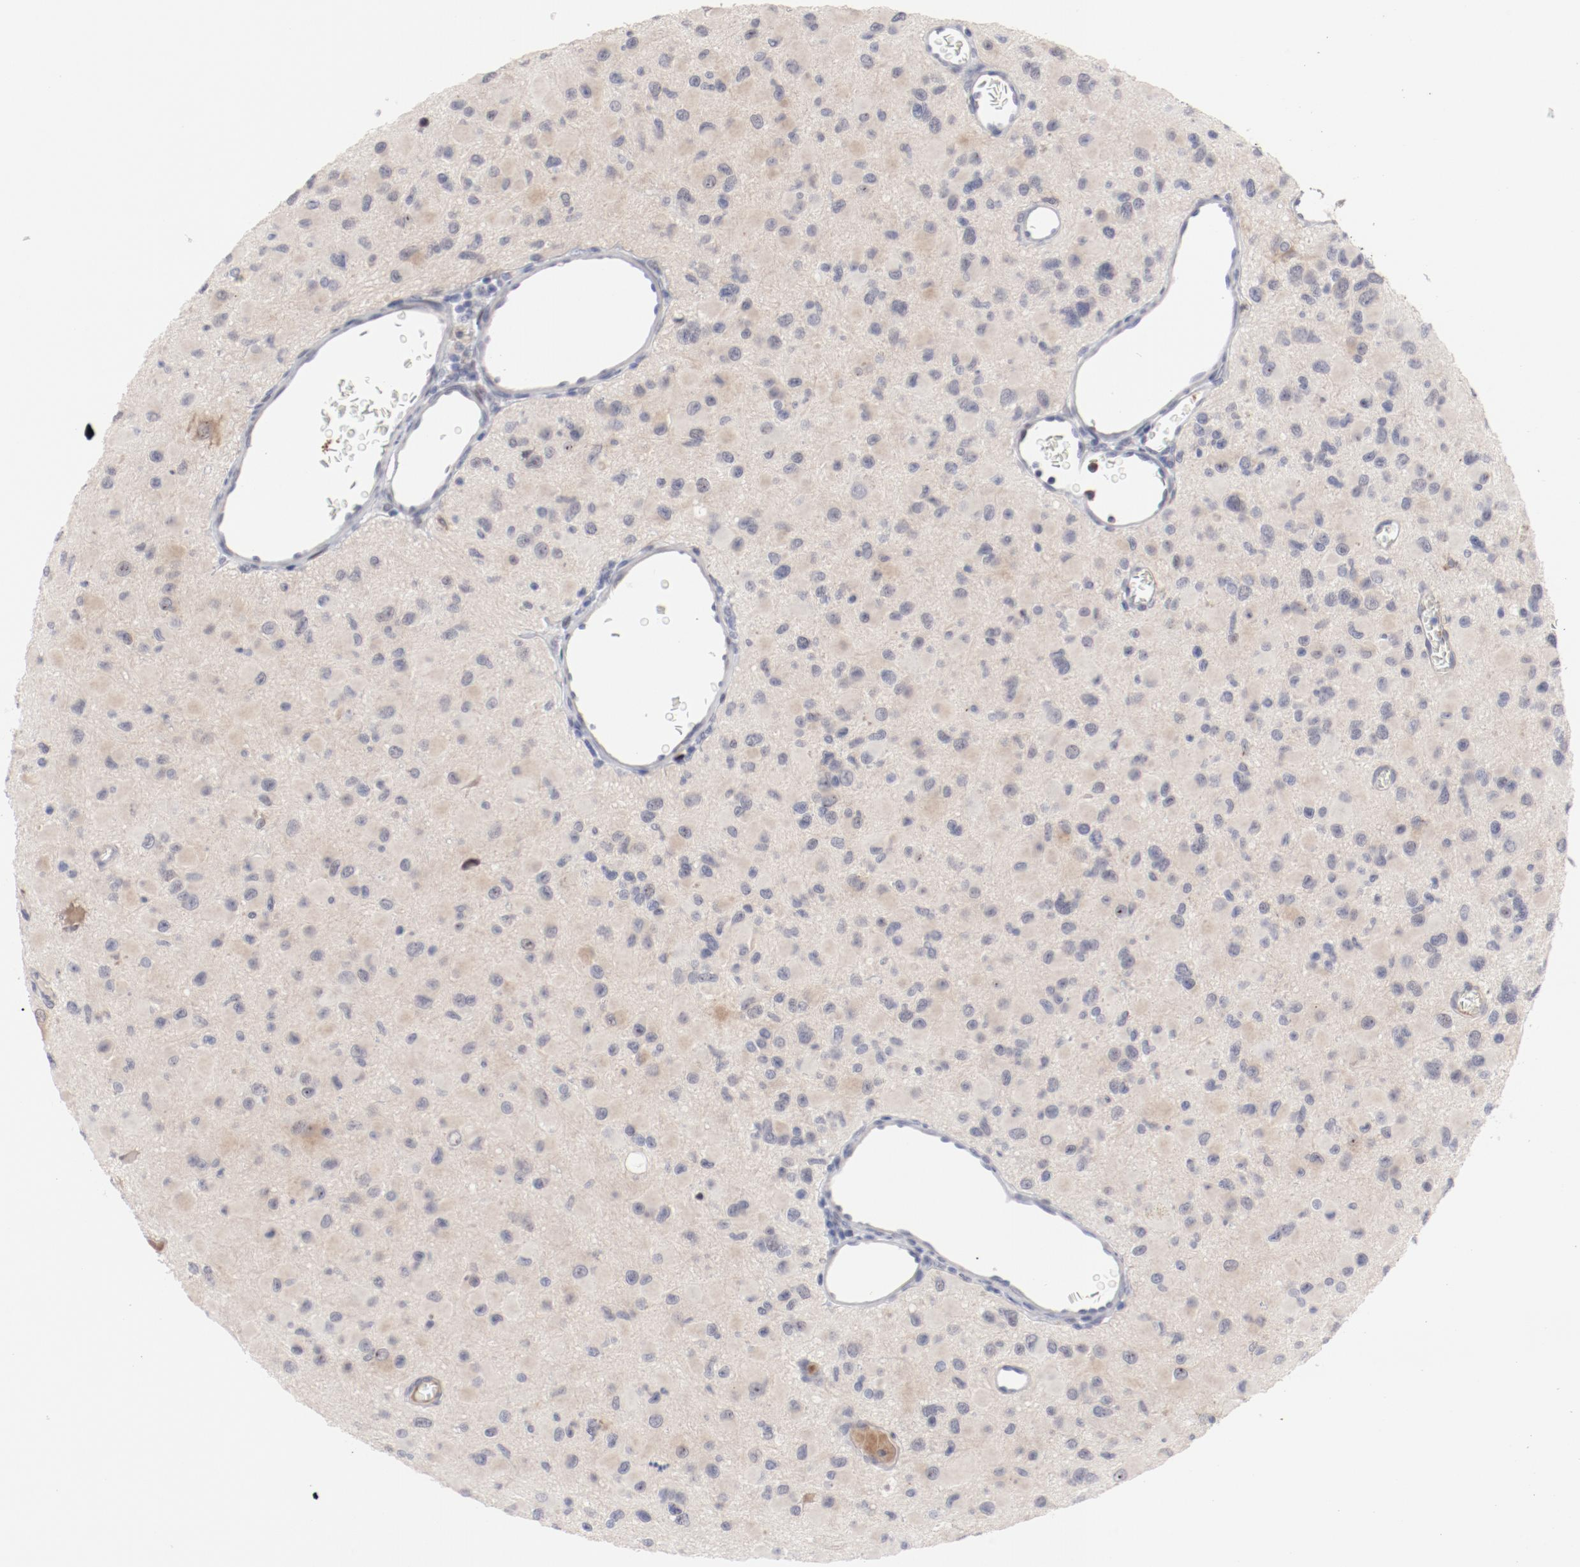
{"staining": {"intensity": "negative", "quantity": "none", "location": "none"}, "tissue": "glioma", "cell_type": "Tumor cells", "image_type": "cancer", "snomed": [{"axis": "morphology", "description": "Glioma, malignant, Low grade"}, {"axis": "topography", "description": "Brain"}], "caption": "This histopathology image is of malignant glioma (low-grade) stained with IHC to label a protein in brown with the nuclei are counter-stained blue. There is no expression in tumor cells.", "gene": "FSCB", "patient": {"sex": "male", "age": 42}}